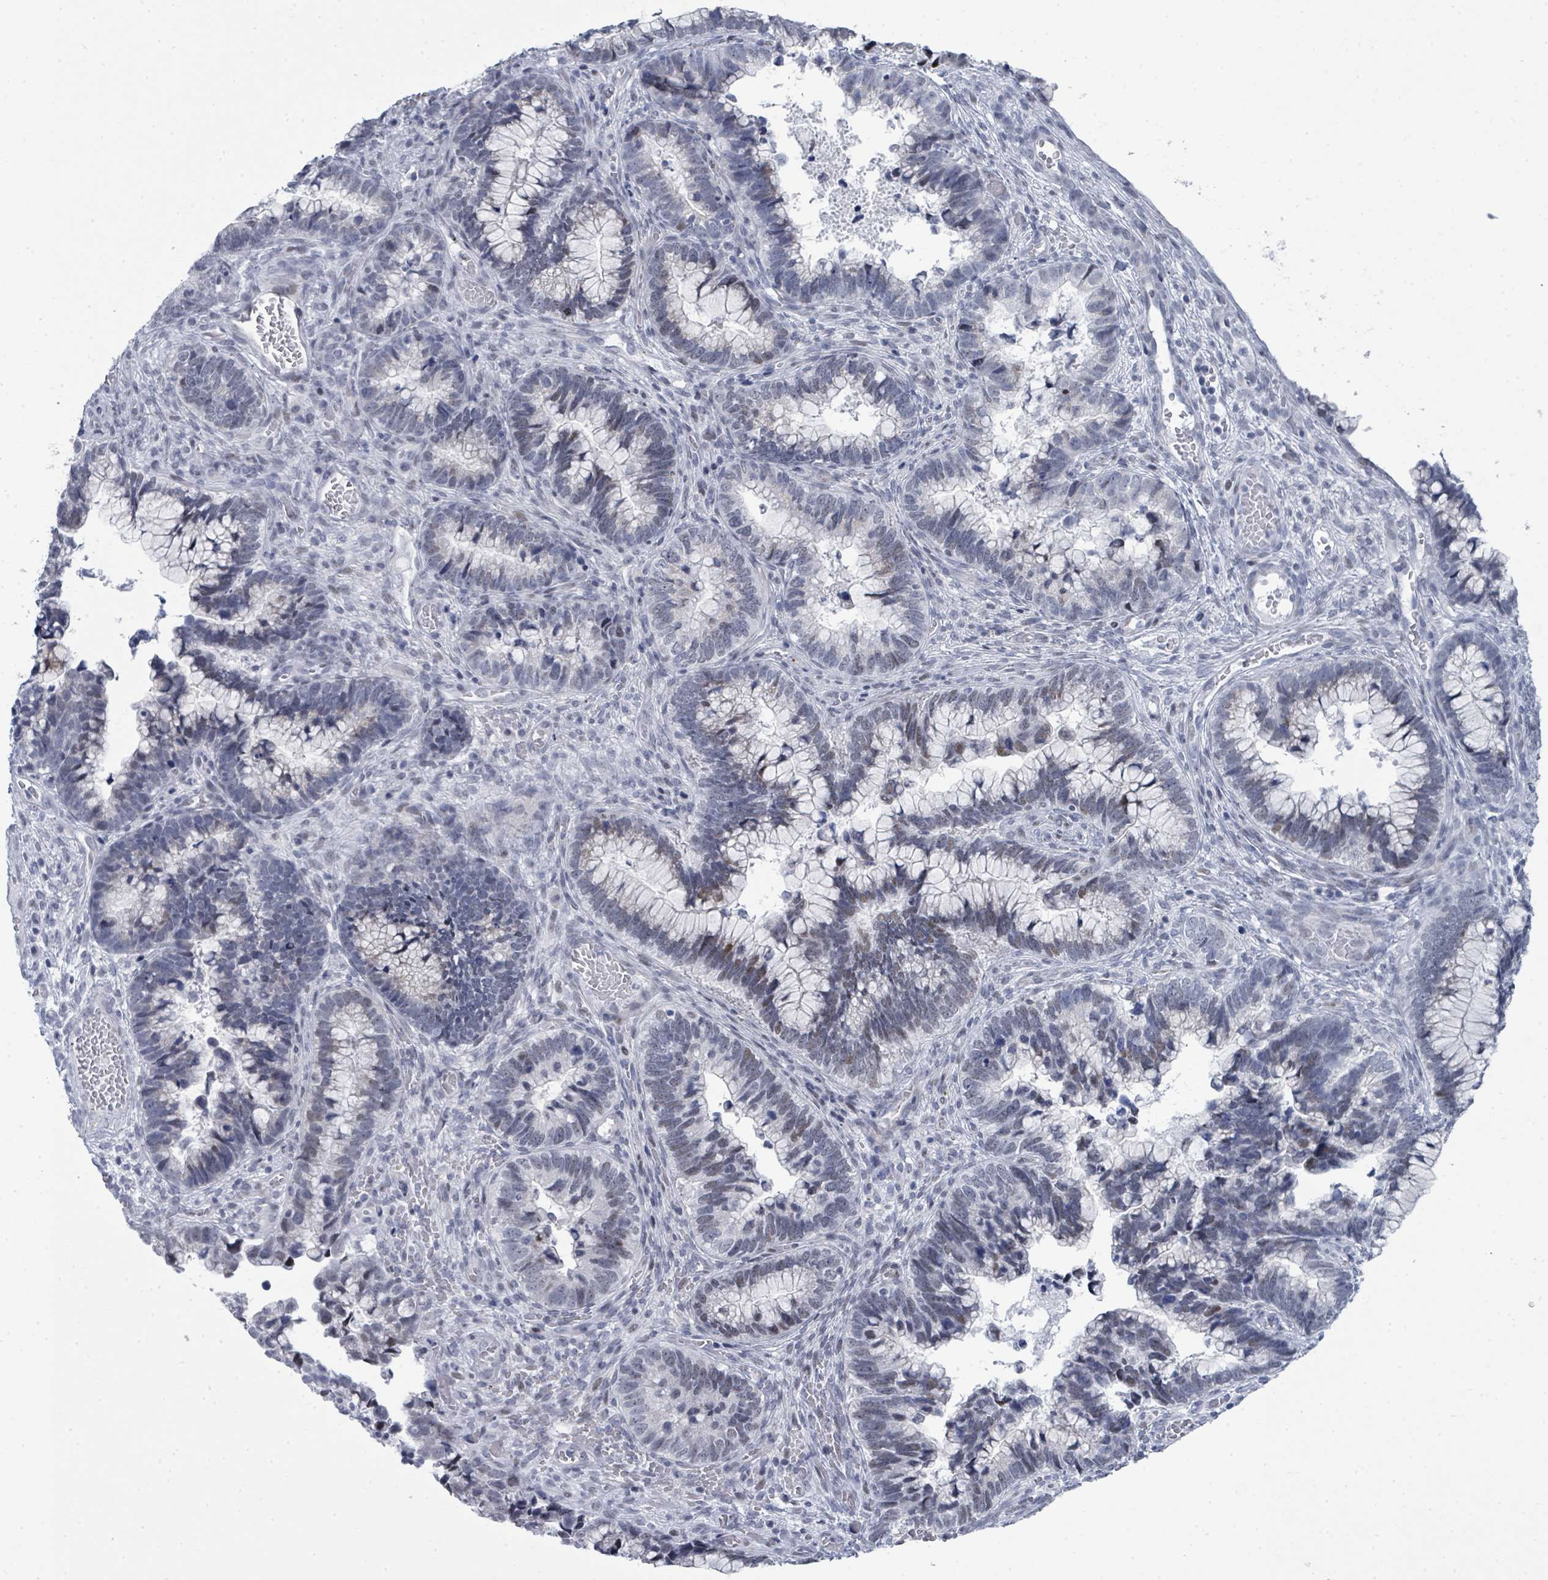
{"staining": {"intensity": "weak", "quantity": "25%-75%", "location": "nuclear"}, "tissue": "cervical cancer", "cell_type": "Tumor cells", "image_type": "cancer", "snomed": [{"axis": "morphology", "description": "Adenocarcinoma, NOS"}, {"axis": "topography", "description": "Cervix"}], "caption": "Tumor cells exhibit low levels of weak nuclear staining in approximately 25%-75% of cells in human cervical adenocarcinoma. Nuclei are stained in blue.", "gene": "CT45A5", "patient": {"sex": "female", "age": 44}}